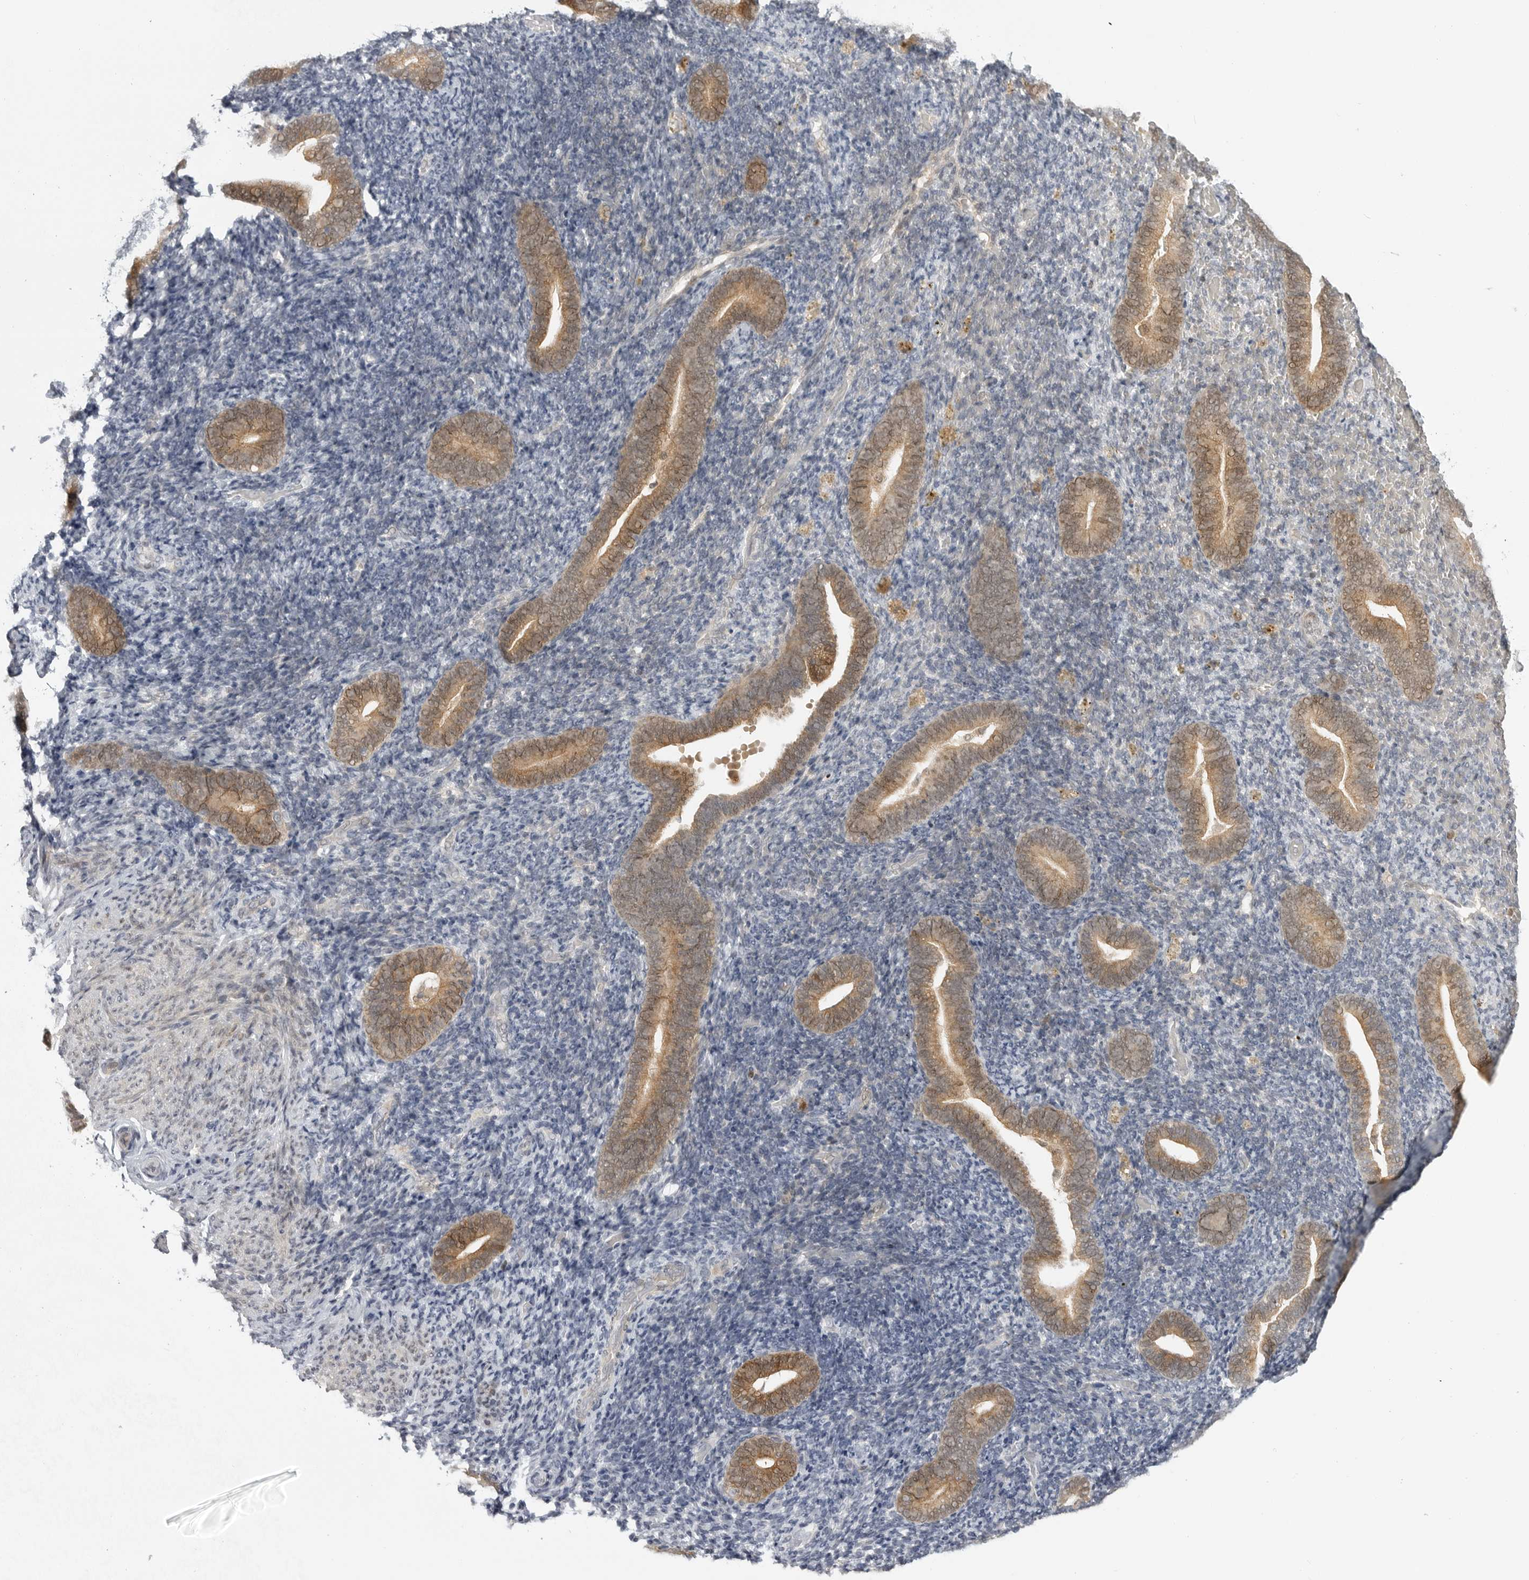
{"staining": {"intensity": "negative", "quantity": "none", "location": "none"}, "tissue": "endometrium", "cell_type": "Cells in endometrial stroma", "image_type": "normal", "snomed": [{"axis": "morphology", "description": "Normal tissue, NOS"}, {"axis": "topography", "description": "Endometrium"}], "caption": "DAB immunohistochemical staining of unremarkable human endometrium shows no significant expression in cells in endometrial stroma.", "gene": "CTIF", "patient": {"sex": "female", "age": 51}}